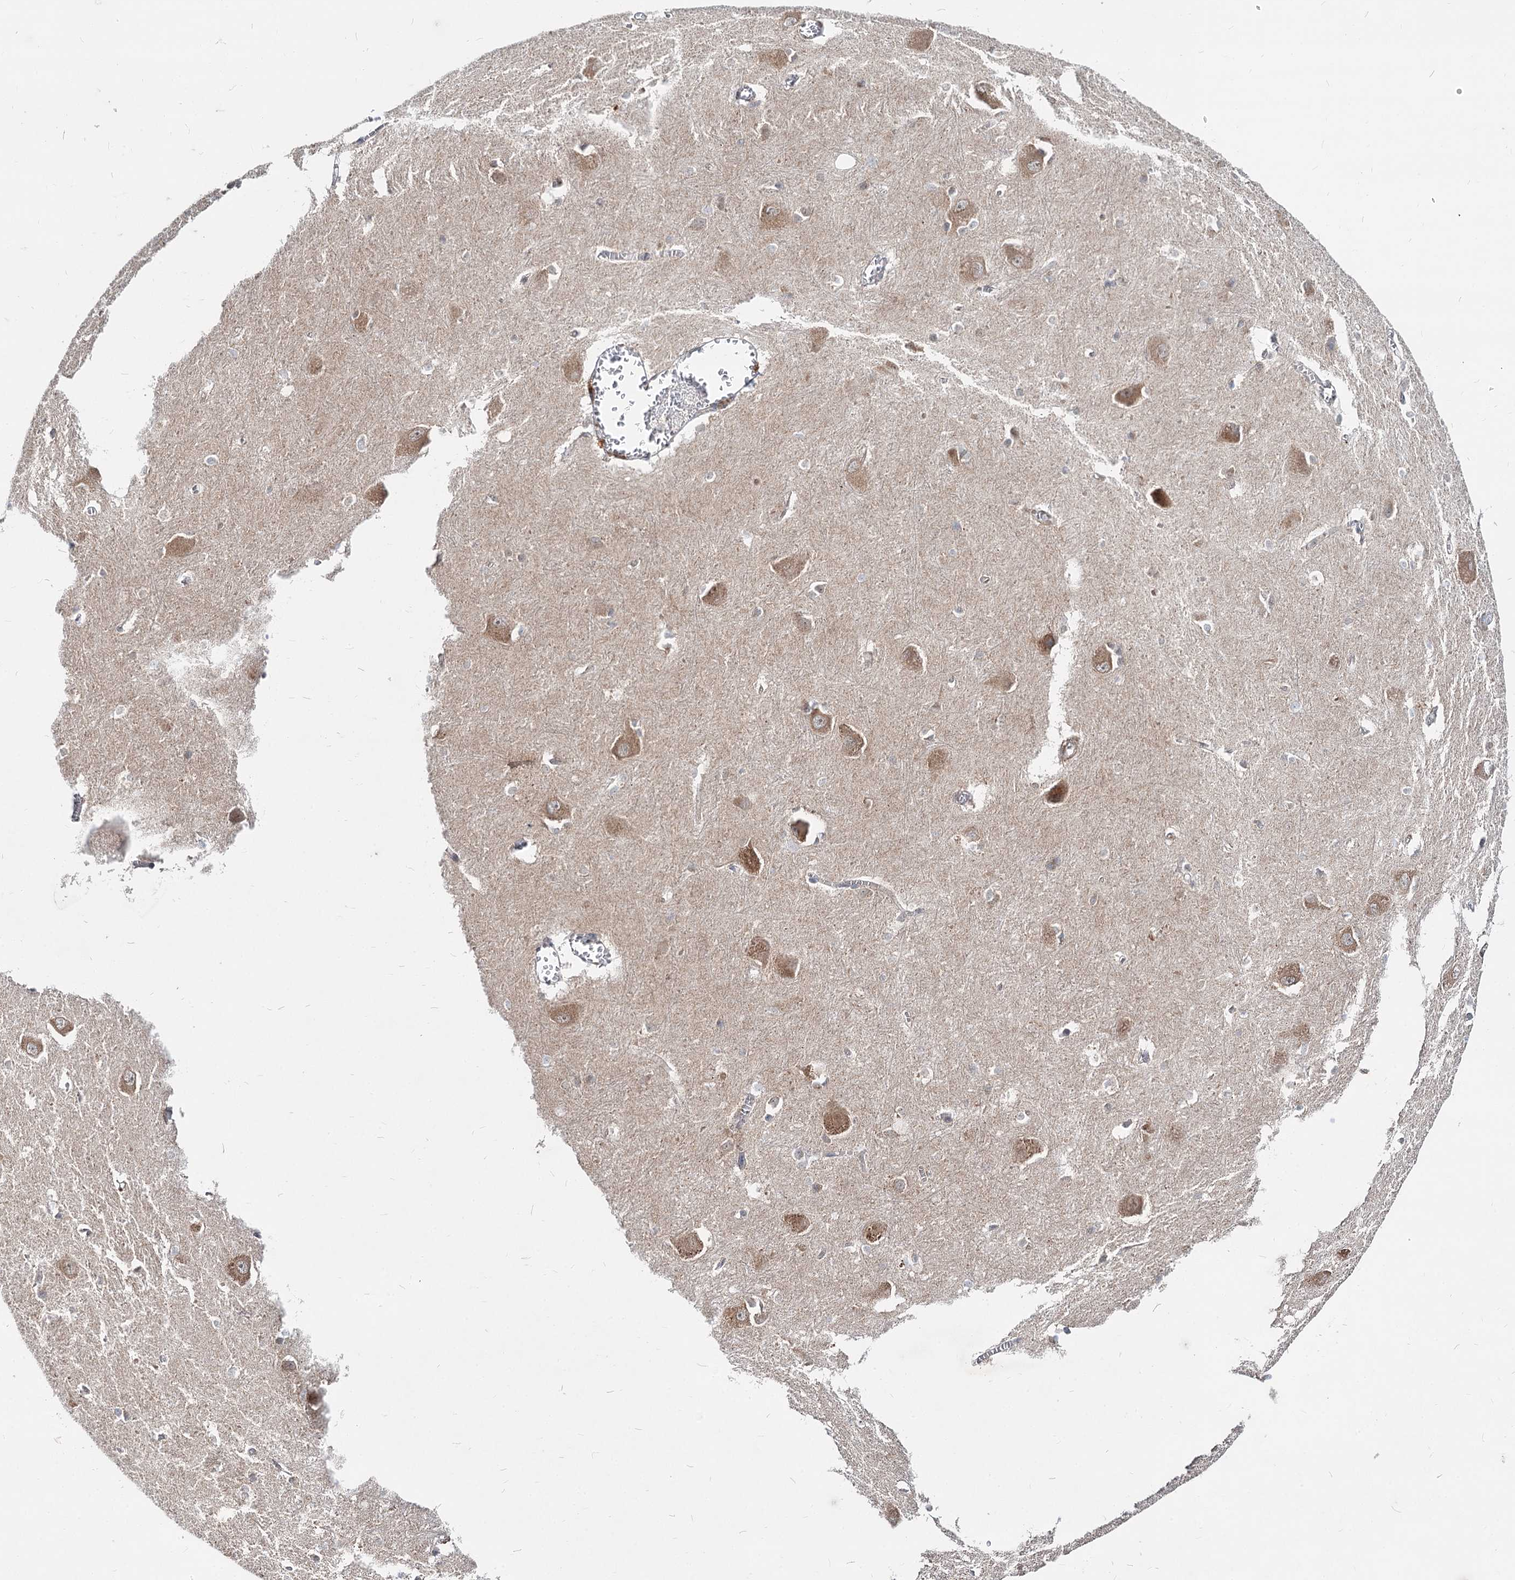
{"staining": {"intensity": "weak", "quantity": "<25%", "location": "cytoplasmic/membranous"}, "tissue": "caudate", "cell_type": "Glial cells", "image_type": "normal", "snomed": [{"axis": "morphology", "description": "Normal tissue, NOS"}, {"axis": "topography", "description": "Lateral ventricle wall"}], "caption": "Caudate was stained to show a protein in brown. There is no significant staining in glial cells. (DAB immunohistochemistry visualized using brightfield microscopy, high magnification).", "gene": "SPART", "patient": {"sex": "male", "age": 37}}